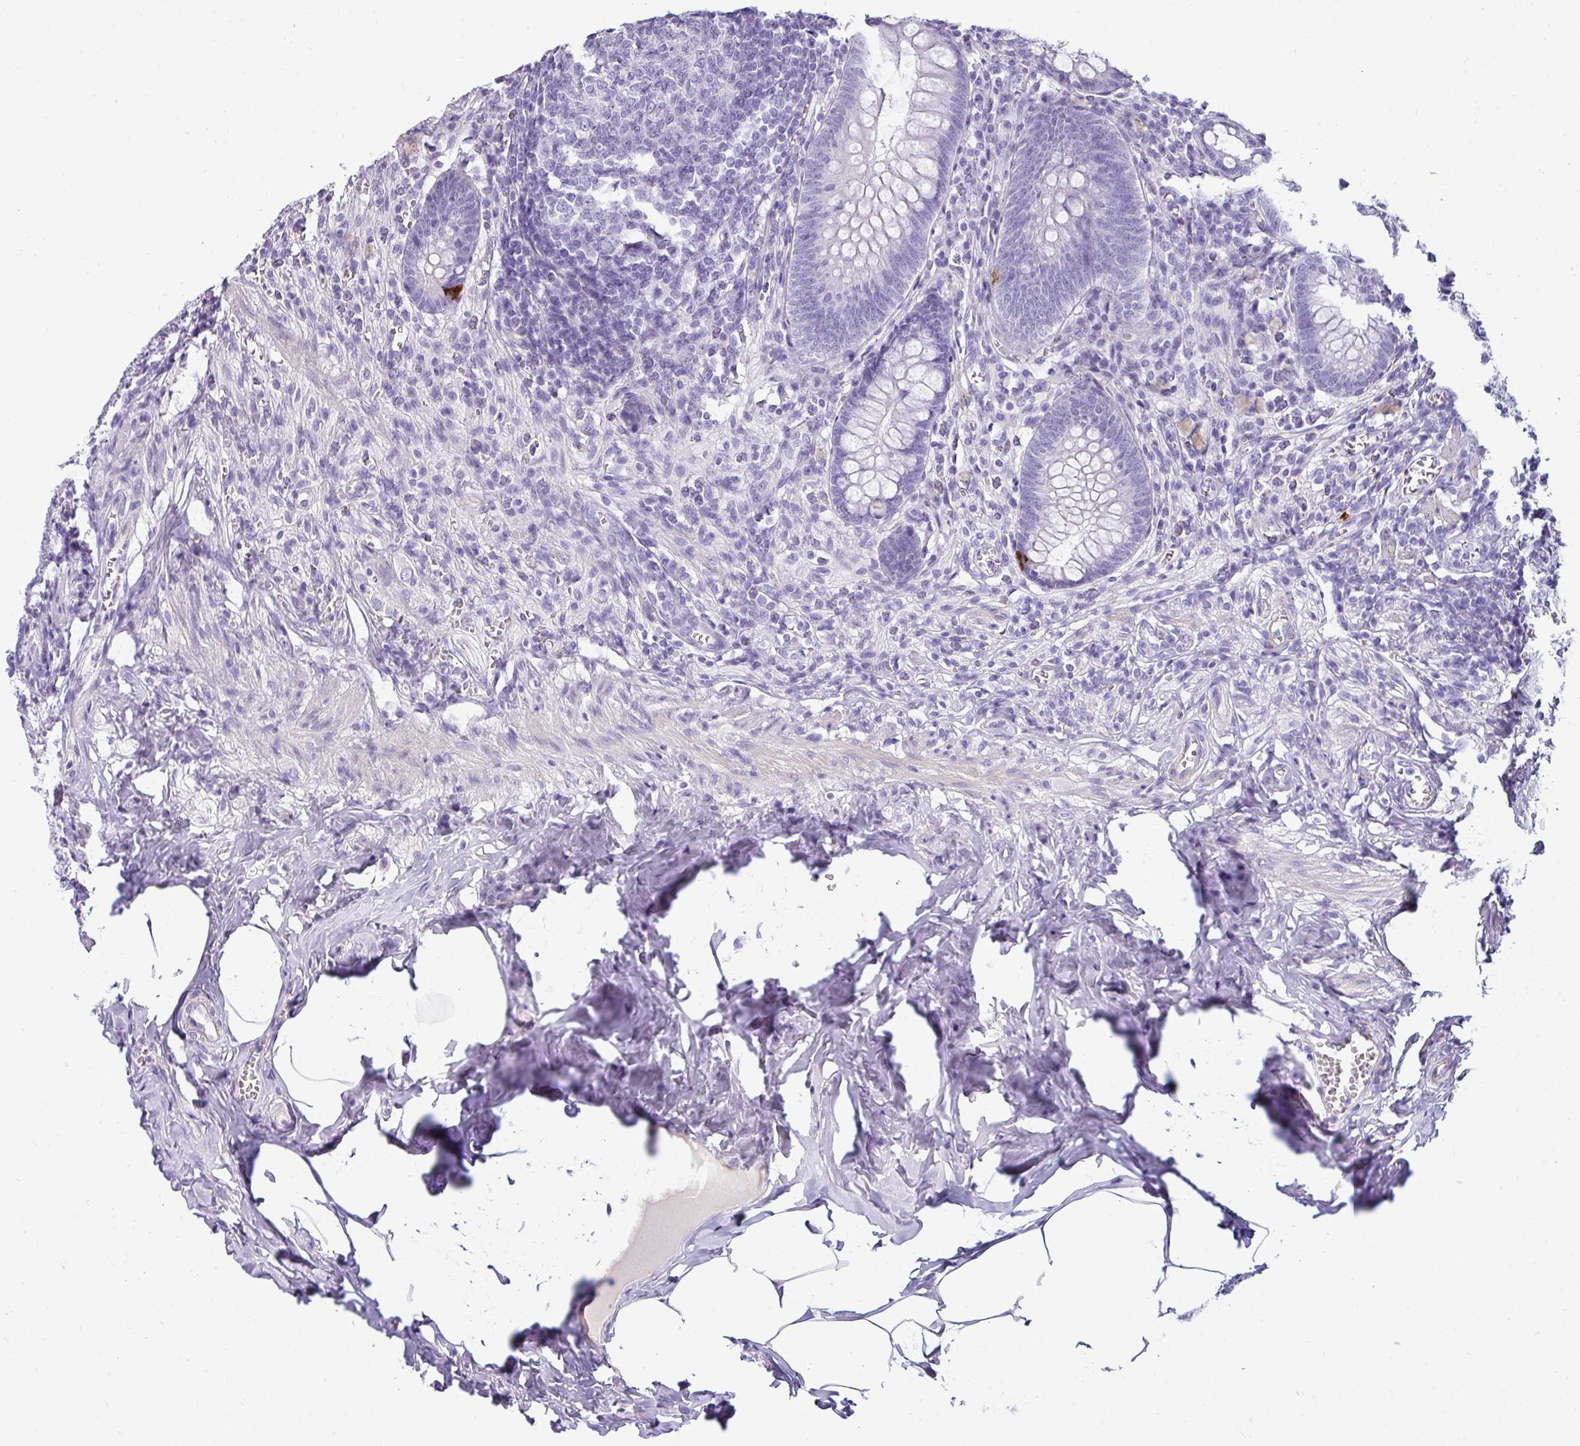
{"staining": {"intensity": "strong", "quantity": "<25%", "location": "cytoplasmic/membranous"}, "tissue": "appendix", "cell_type": "Glandular cells", "image_type": "normal", "snomed": [{"axis": "morphology", "description": "Normal tissue, NOS"}, {"axis": "topography", "description": "Appendix"}], "caption": "Immunohistochemical staining of benign appendix demonstrates strong cytoplasmic/membranous protein expression in about <25% of glandular cells.", "gene": "VCX2", "patient": {"sex": "male", "age": 56}}